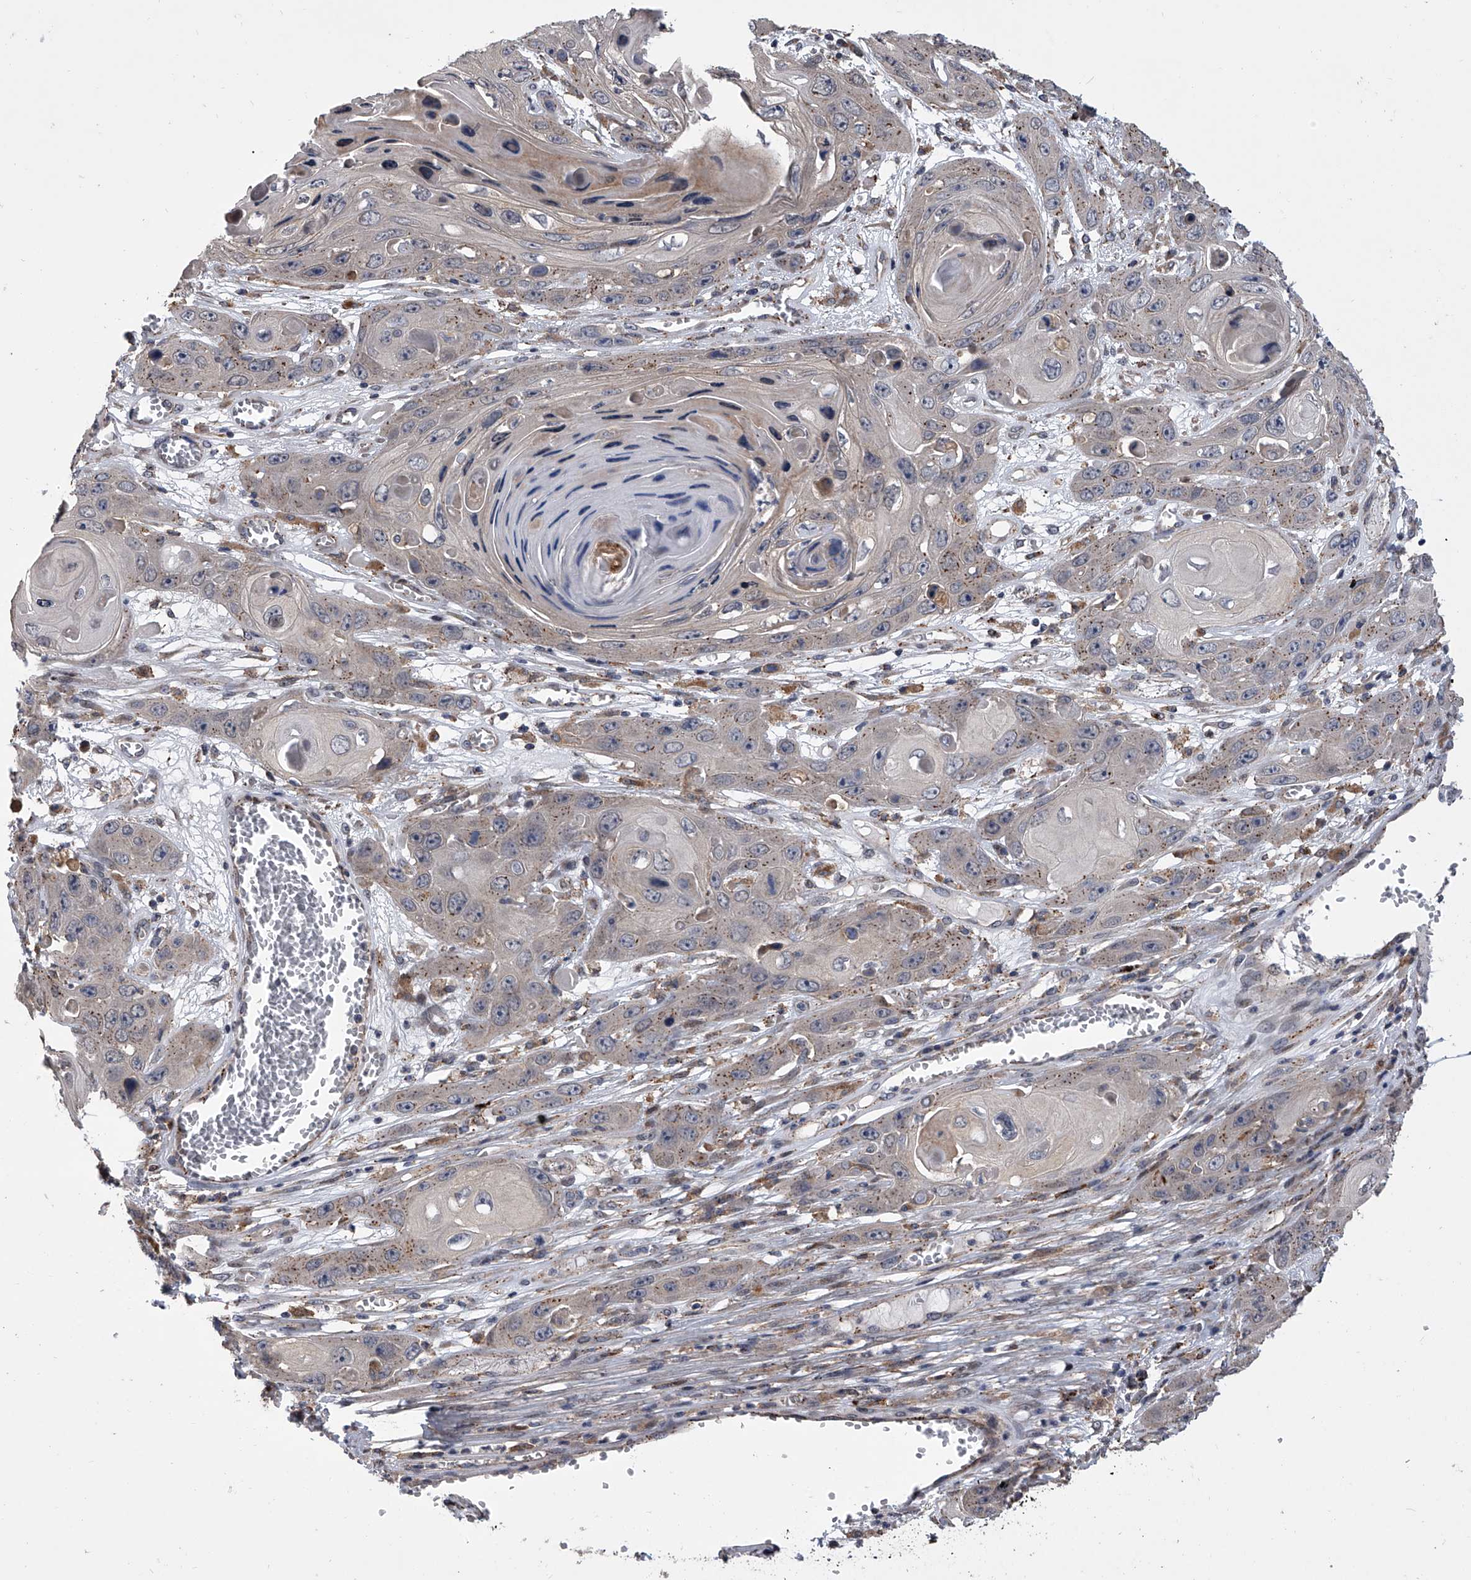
{"staining": {"intensity": "moderate", "quantity": "<25%", "location": "cytoplasmic/membranous"}, "tissue": "skin cancer", "cell_type": "Tumor cells", "image_type": "cancer", "snomed": [{"axis": "morphology", "description": "Squamous cell carcinoma, NOS"}, {"axis": "topography", "description": "Skin"}], "caption": "The histopathology image exhibits a brown stain indicating the presence of a protein in the cytoplasmic/membranous of tumor cells in squamous cell carcinoma (skin).", "gene": "TRIM8", "patient": {"sex": "male", "age": 55}}